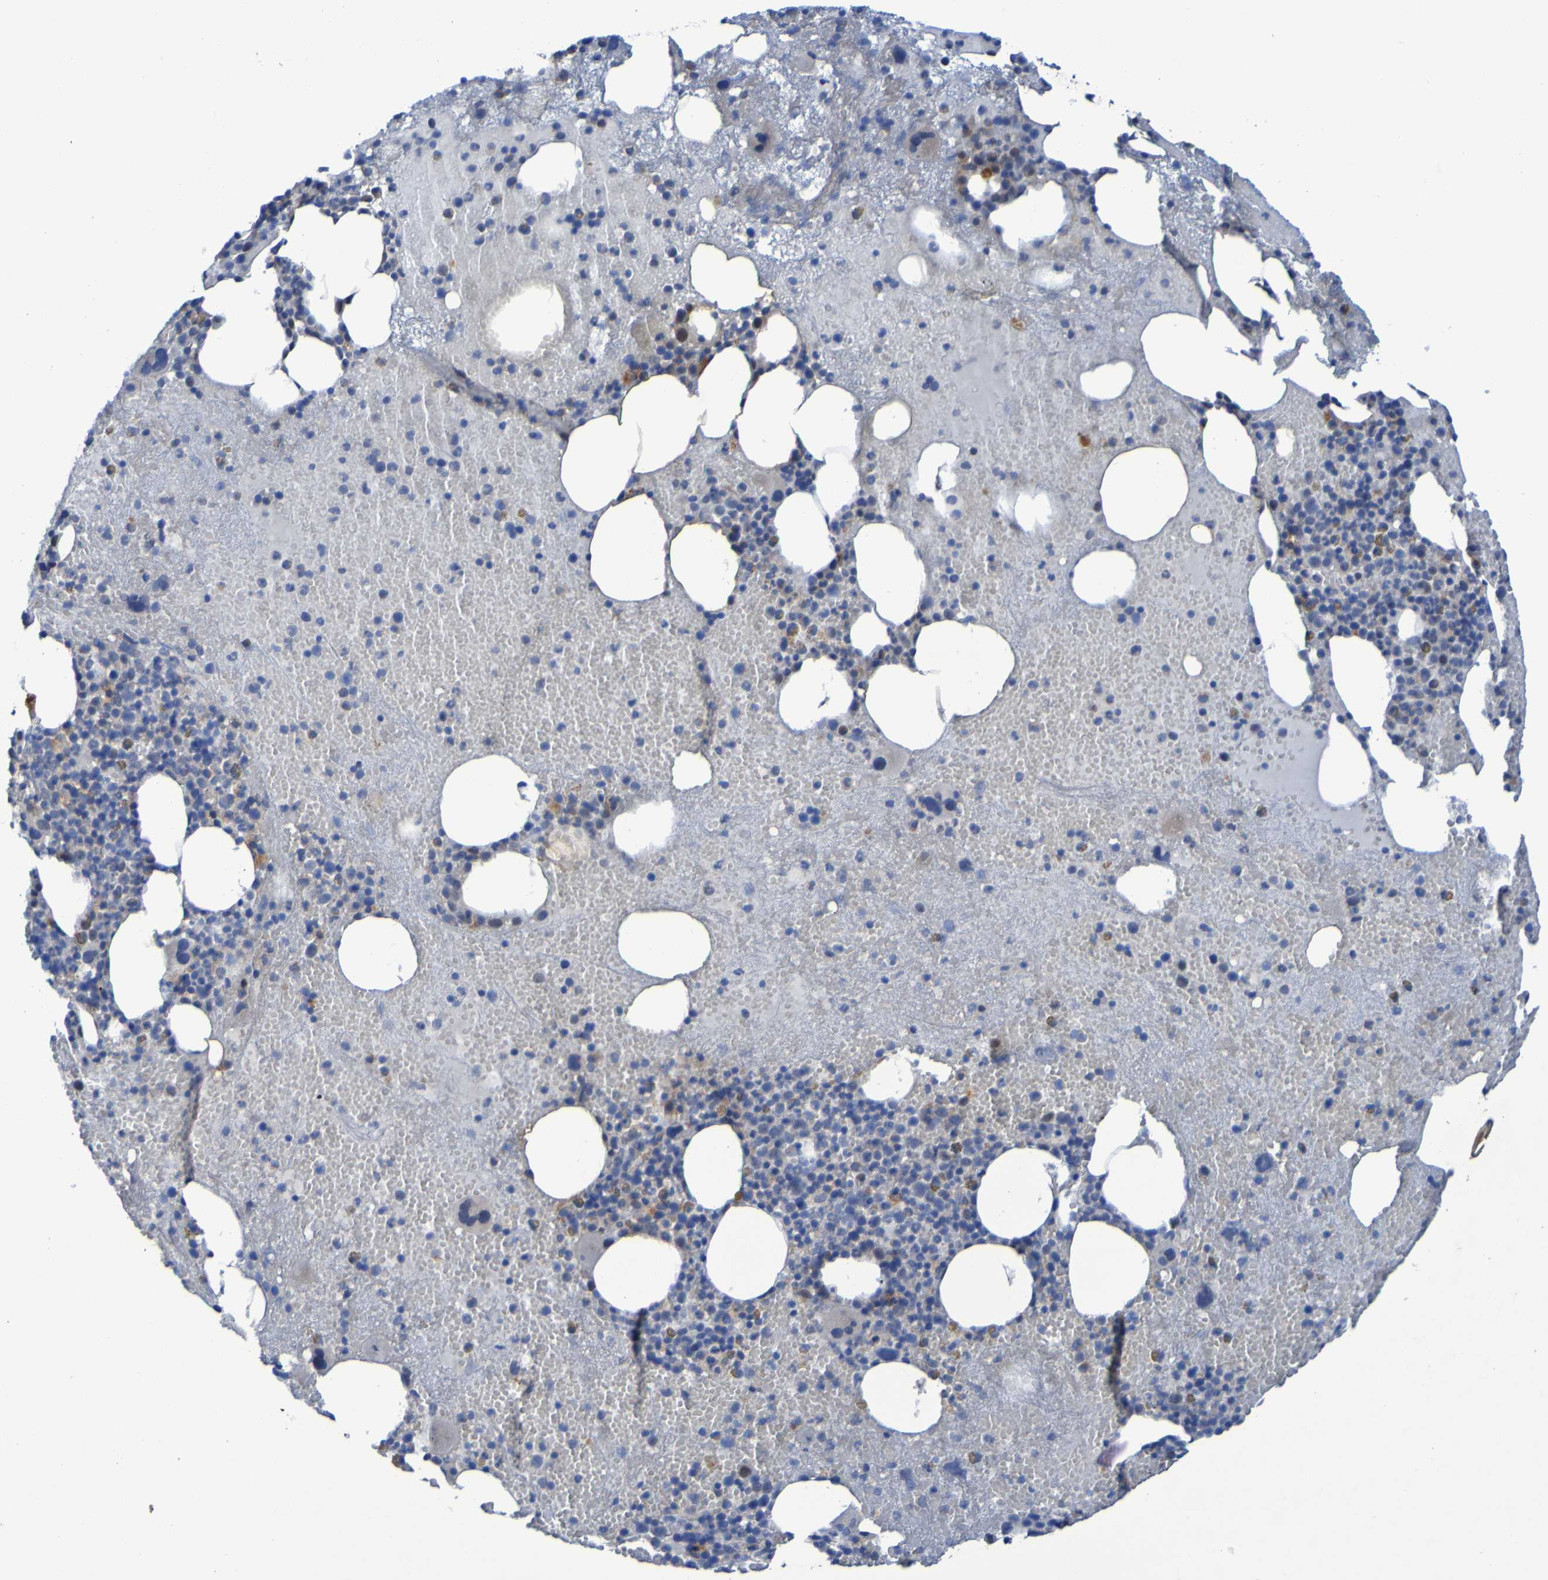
{"staining": {"intensity": "moderate", "quantity": "<25%", "location": "cytoplasmic/membranous"}, "tissue": "bone marrow", "cell_type": "Hematopoietic cells", "image_type": "normal", "snomed": [{"axis": "morphology", "description": "Normal tissue, NOS"}, {"axis": "morphology", "description": "Inflammation, NOS"}, {"axis": "topography", "description": "Bone marrow"}], "caption": "Immunohistochemical staining of unremarkable bone marrow demonstrates moderate cytoplasmic/membranous protein expression in approximately <25% of hematopoietic cells. Nuclei are stained in blue.", "gene": "ARHGEF16", "patient": {"sex": "male", "age": 43}}